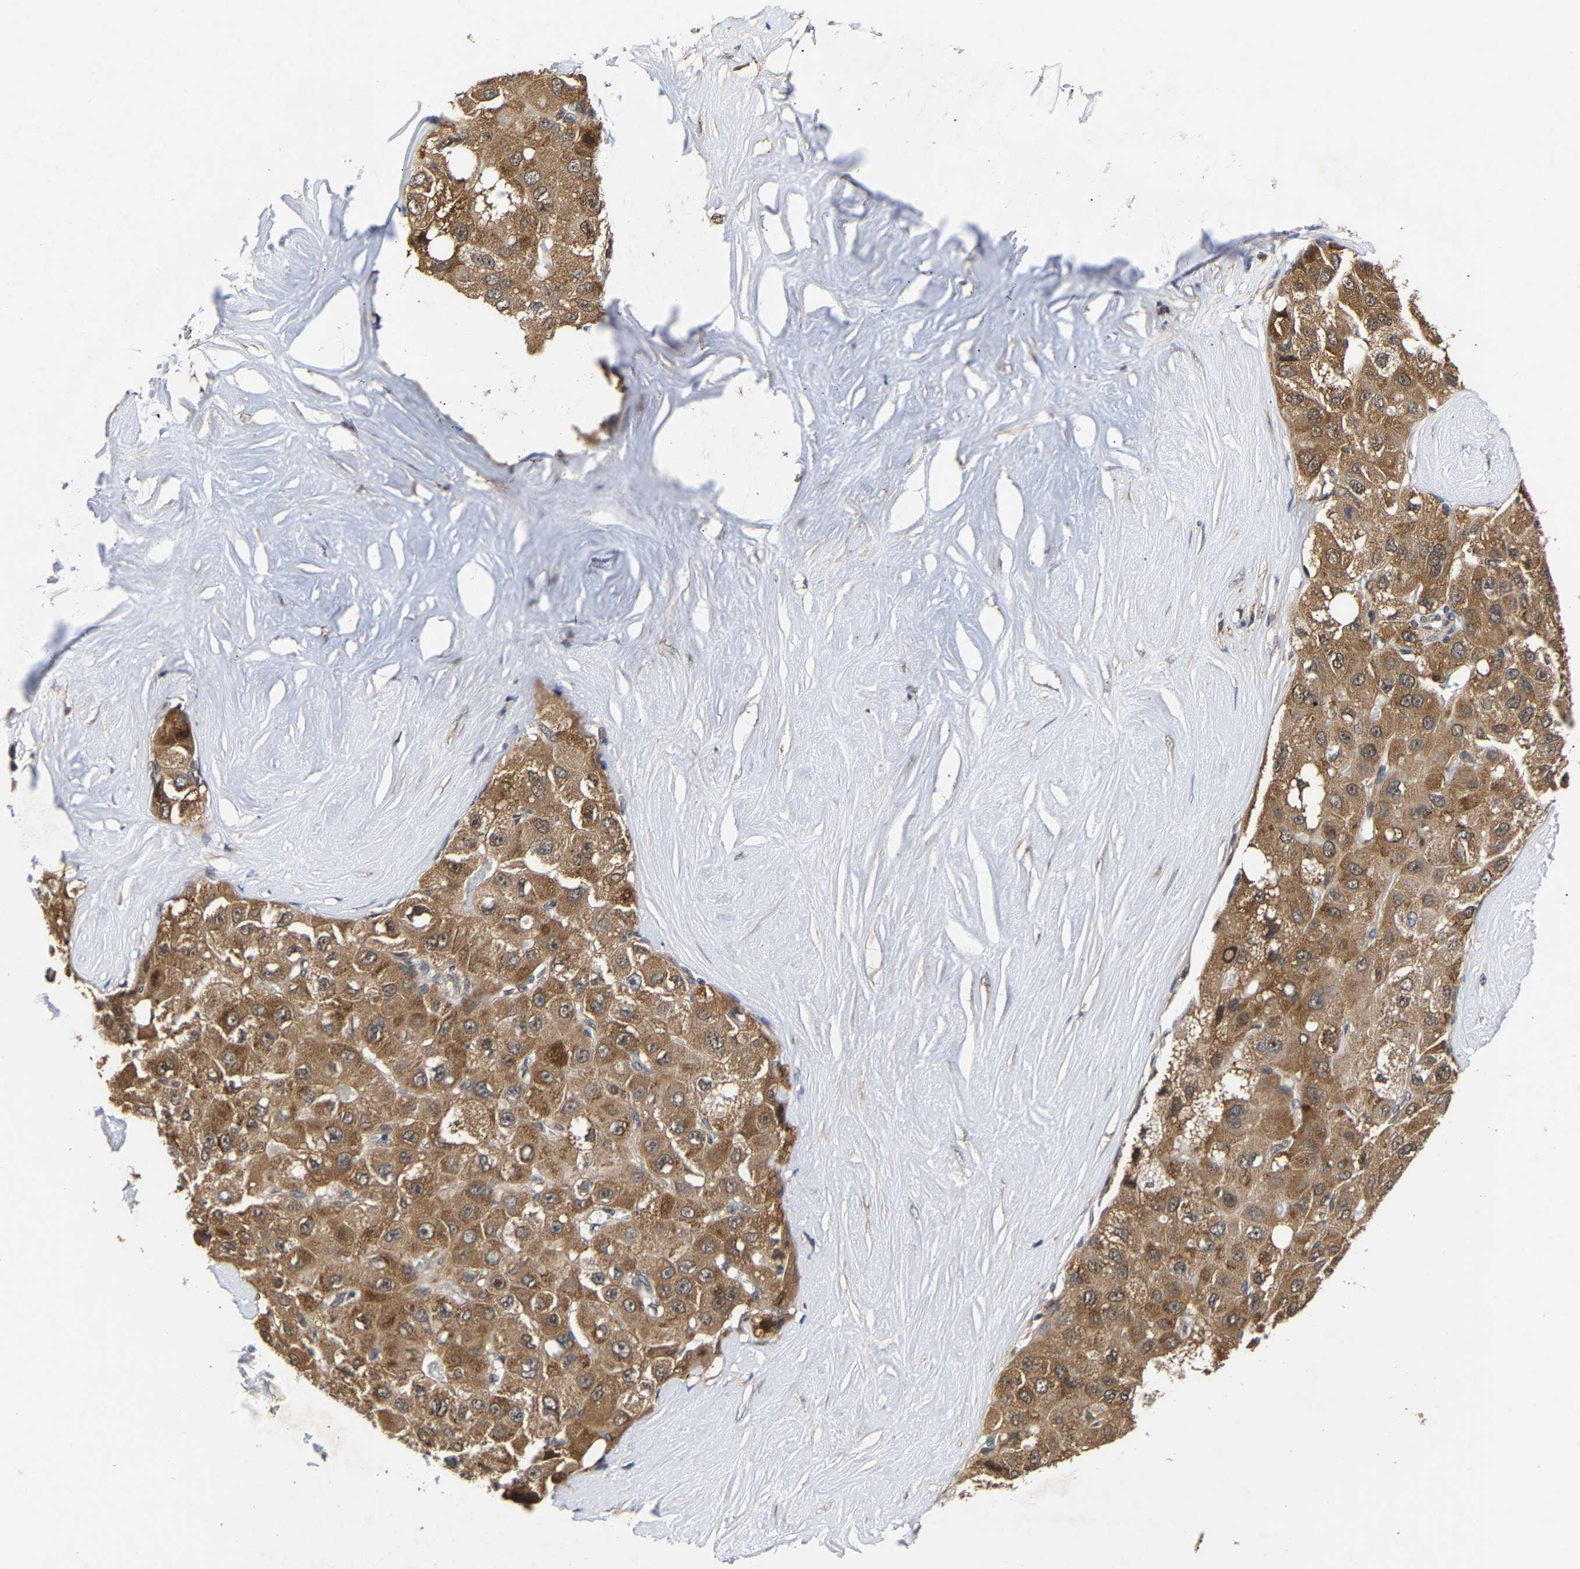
{"staining": {"intensity": "moderate", "quantity": ">75%", "location": "cytoplasmic/membranous"}, "tissue": "liver cancer", "cell_type": "Tumor cells", "image_type": "cancer", "snomed": [{"axis": "morphology", "description": "Carcinoma, Hepatocellular, NOS"}, {"axis": "topography", "description": "Liver"}], "caption": "Immunohistochemical staining of human hepatocellular carcinoma (liver) shows medium levels of moderate cytoplasmic/membranous expression in about >75% of tumor cells.", "gene": "CLIP2", "patient": {"sex": "male", "age": 80}}